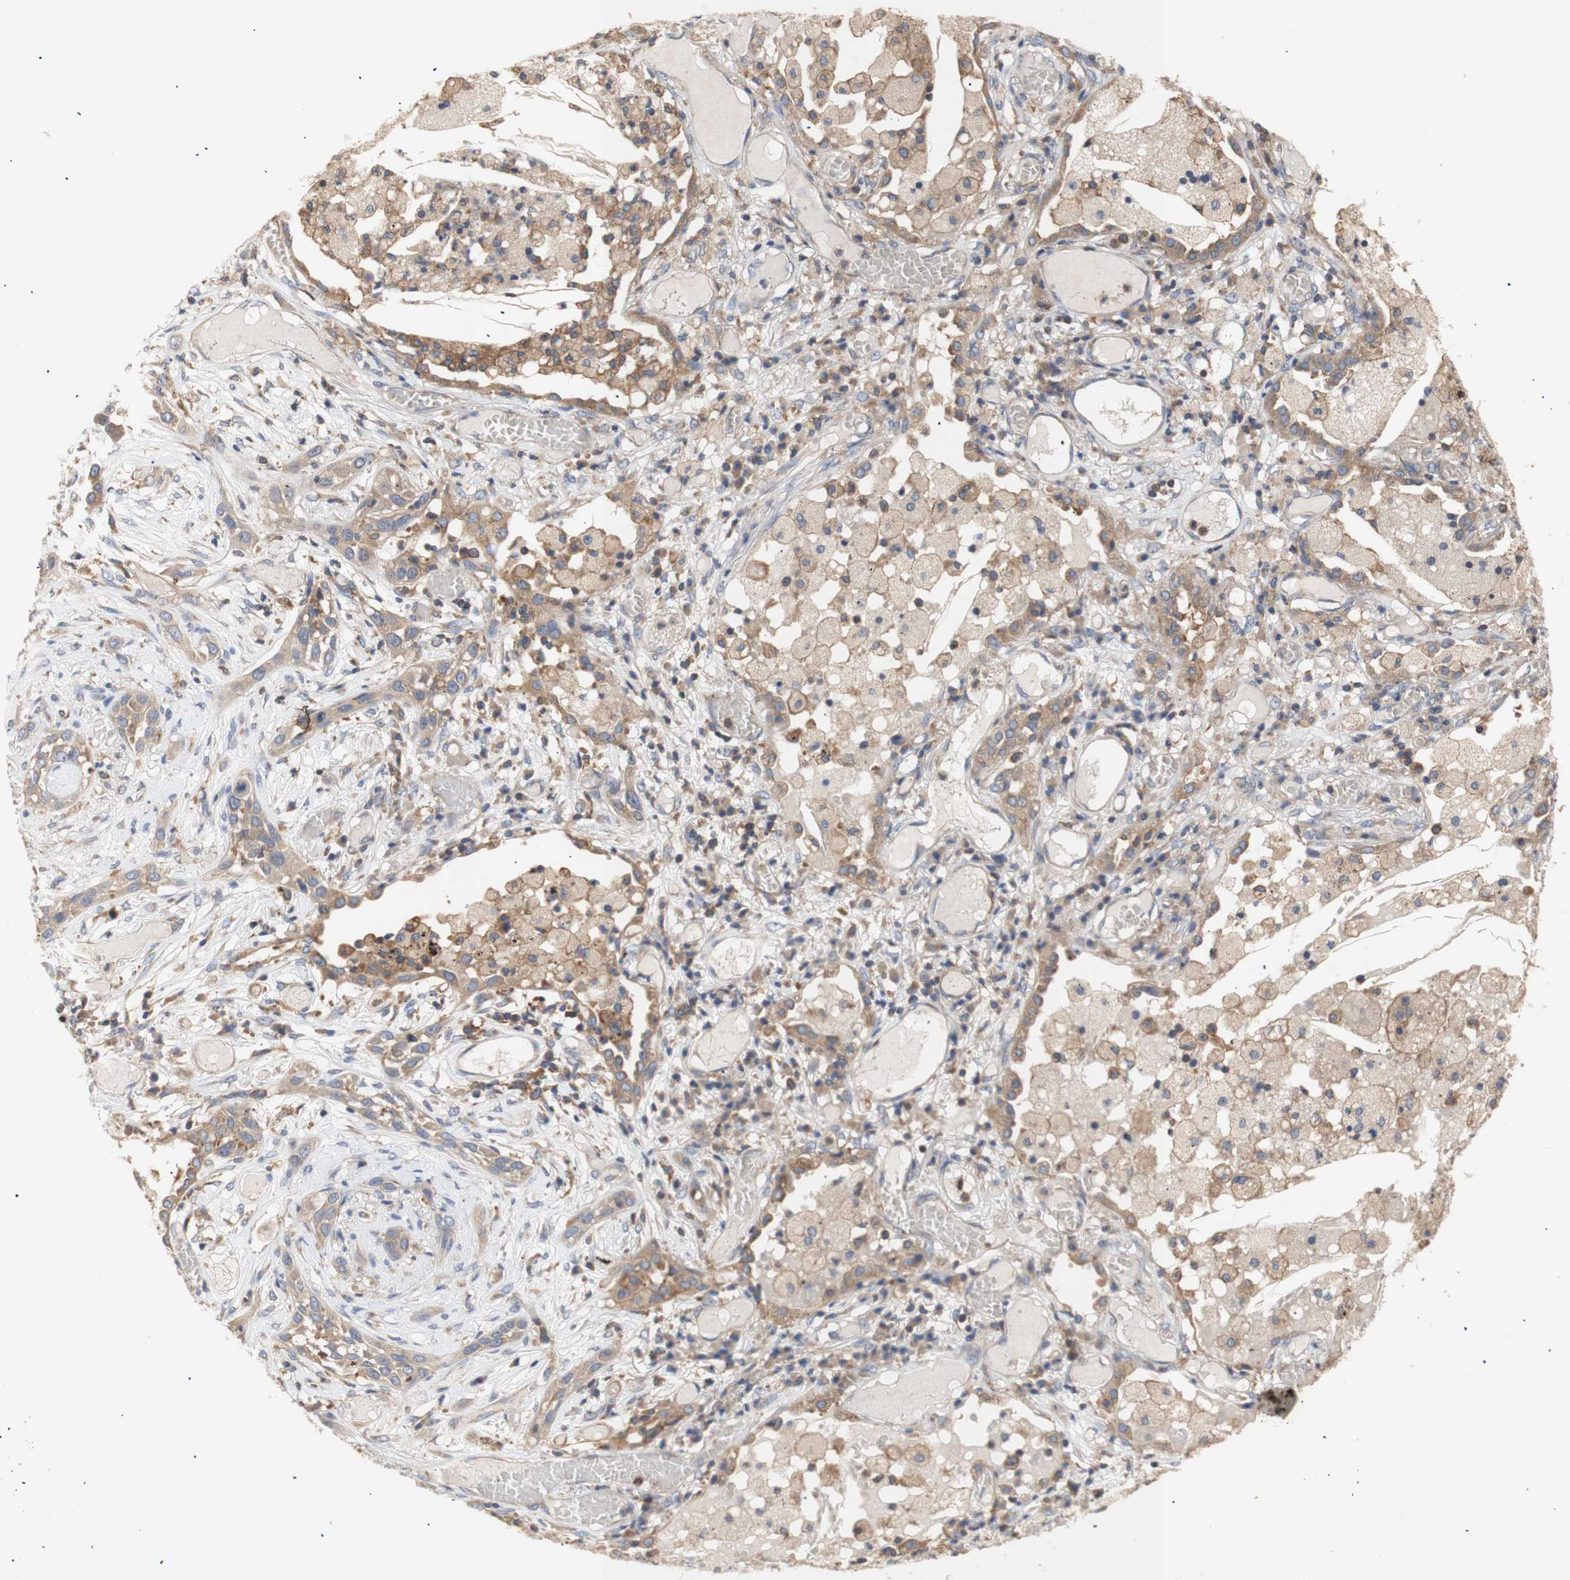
{"staining": {"intensity": "moderate", "quantity": ">75%", "location": "cytoplasmic/membranous"}, "tissue": "lung cancer", "cell_type": "Tumor cells", "image_type": "cancer", "snomed": [{"axis": "morphology", "description": "Squamous cell carcinoma, NOS"}, {"axis": "topography", "description": "Lung"}], "caption": "A histopathology image showing moderate cytoplasmic/membranous positivity in approximately >75% of tumor cells in lung cancer (squamous cell carcinoma), as visualized by brown immunohistochemical staining.", "gene": "IKBKG", "patient": {"sex": "male", "age": 71}}